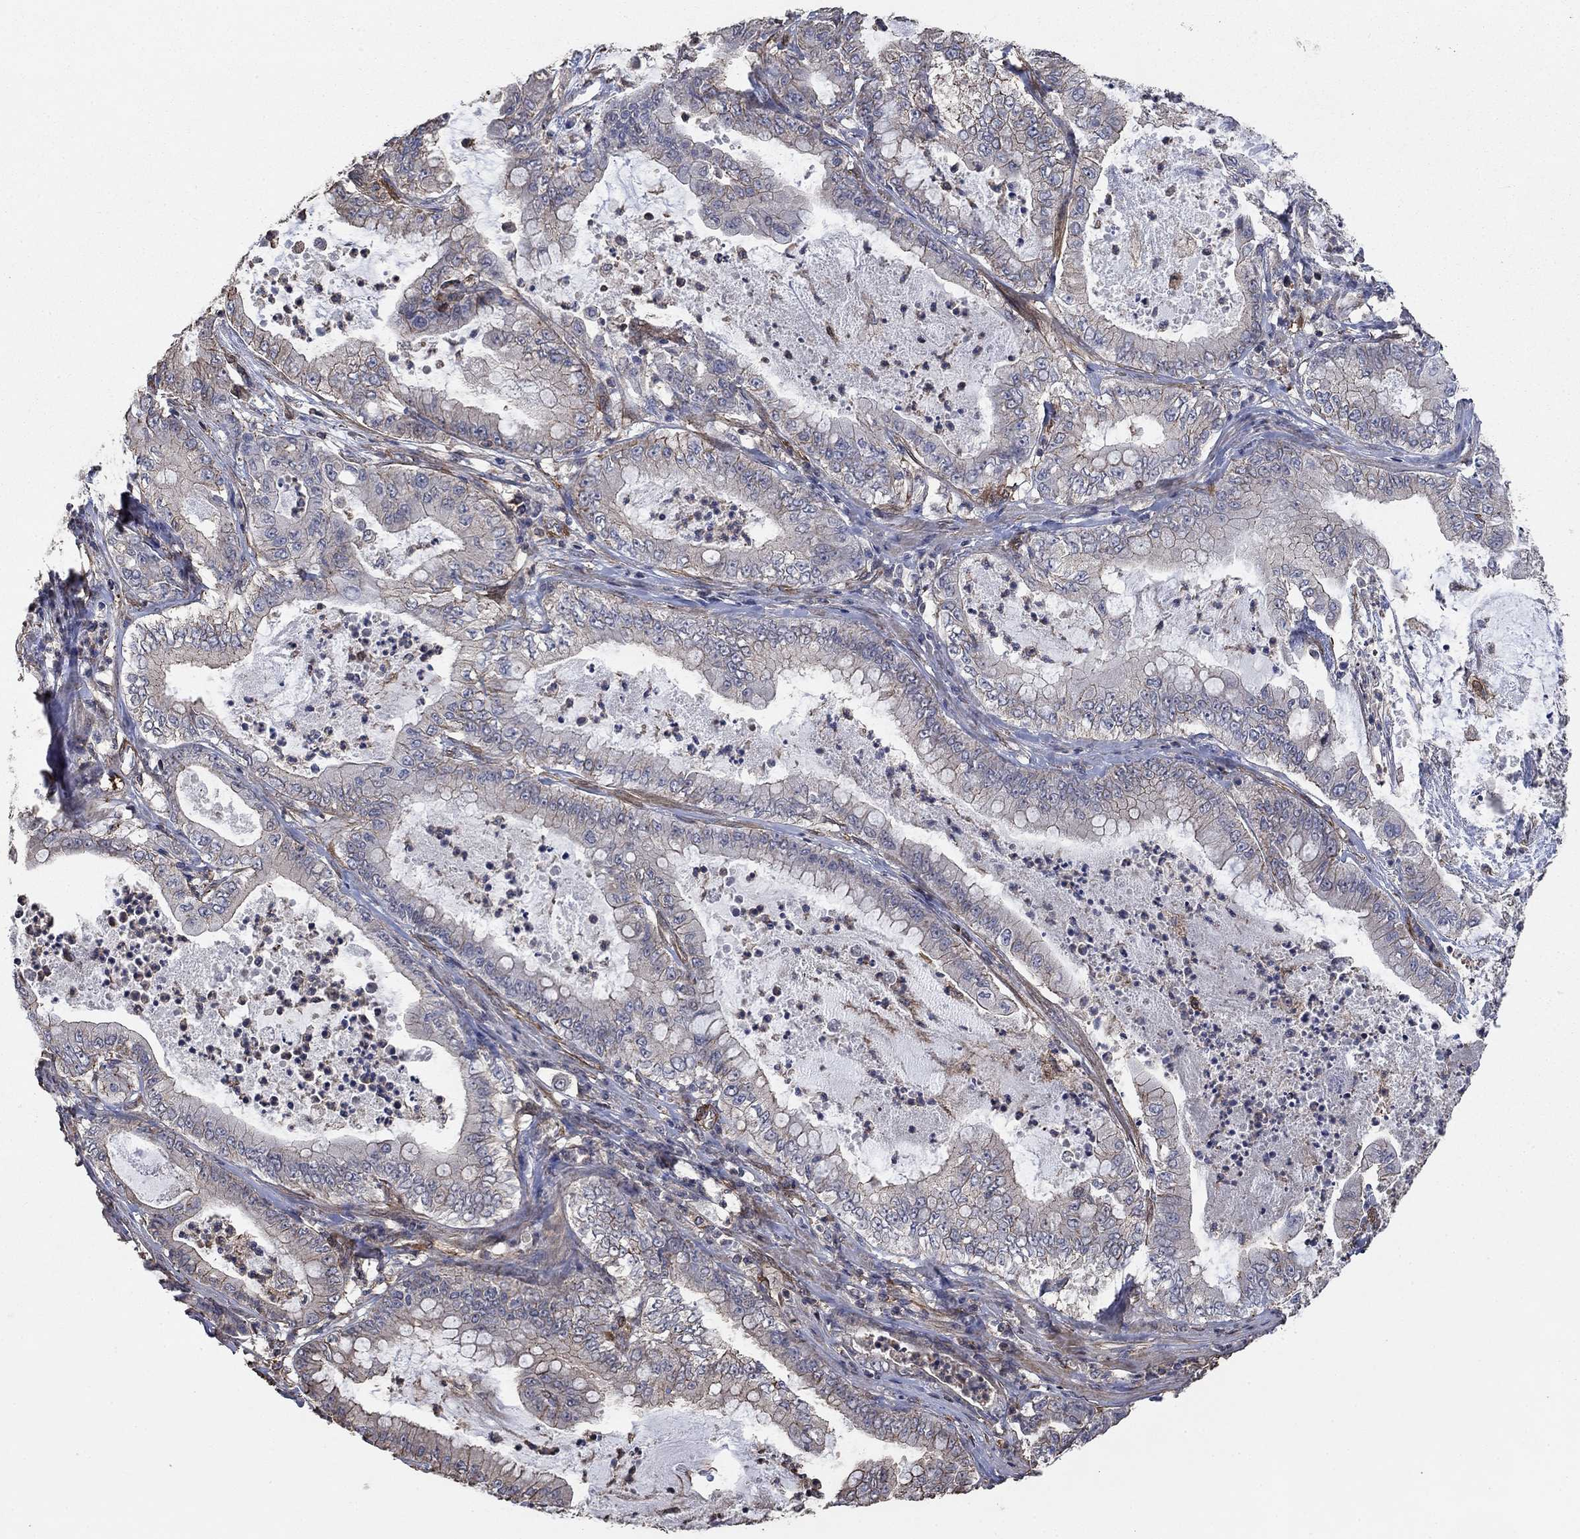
{"staining": {"intensity": "negative", "quantity": "none", "location": "none"}, "tissue": "pancreatic cancer", "cell_type": "Tumor cells", "image_type": "cancer", "snomed": [{"axis": "morphology", "description": "Adenocarcinoma, NOS"}, {"axis": "topography", "description": "Pancreas"}], "caption": "Human pancreatic cancer (adenocarcinoma) stained for a protein using IHC shows no staining in tumor cells.", "gene": "PDE3A", "patient": {"sex": "male", "age": 71}}